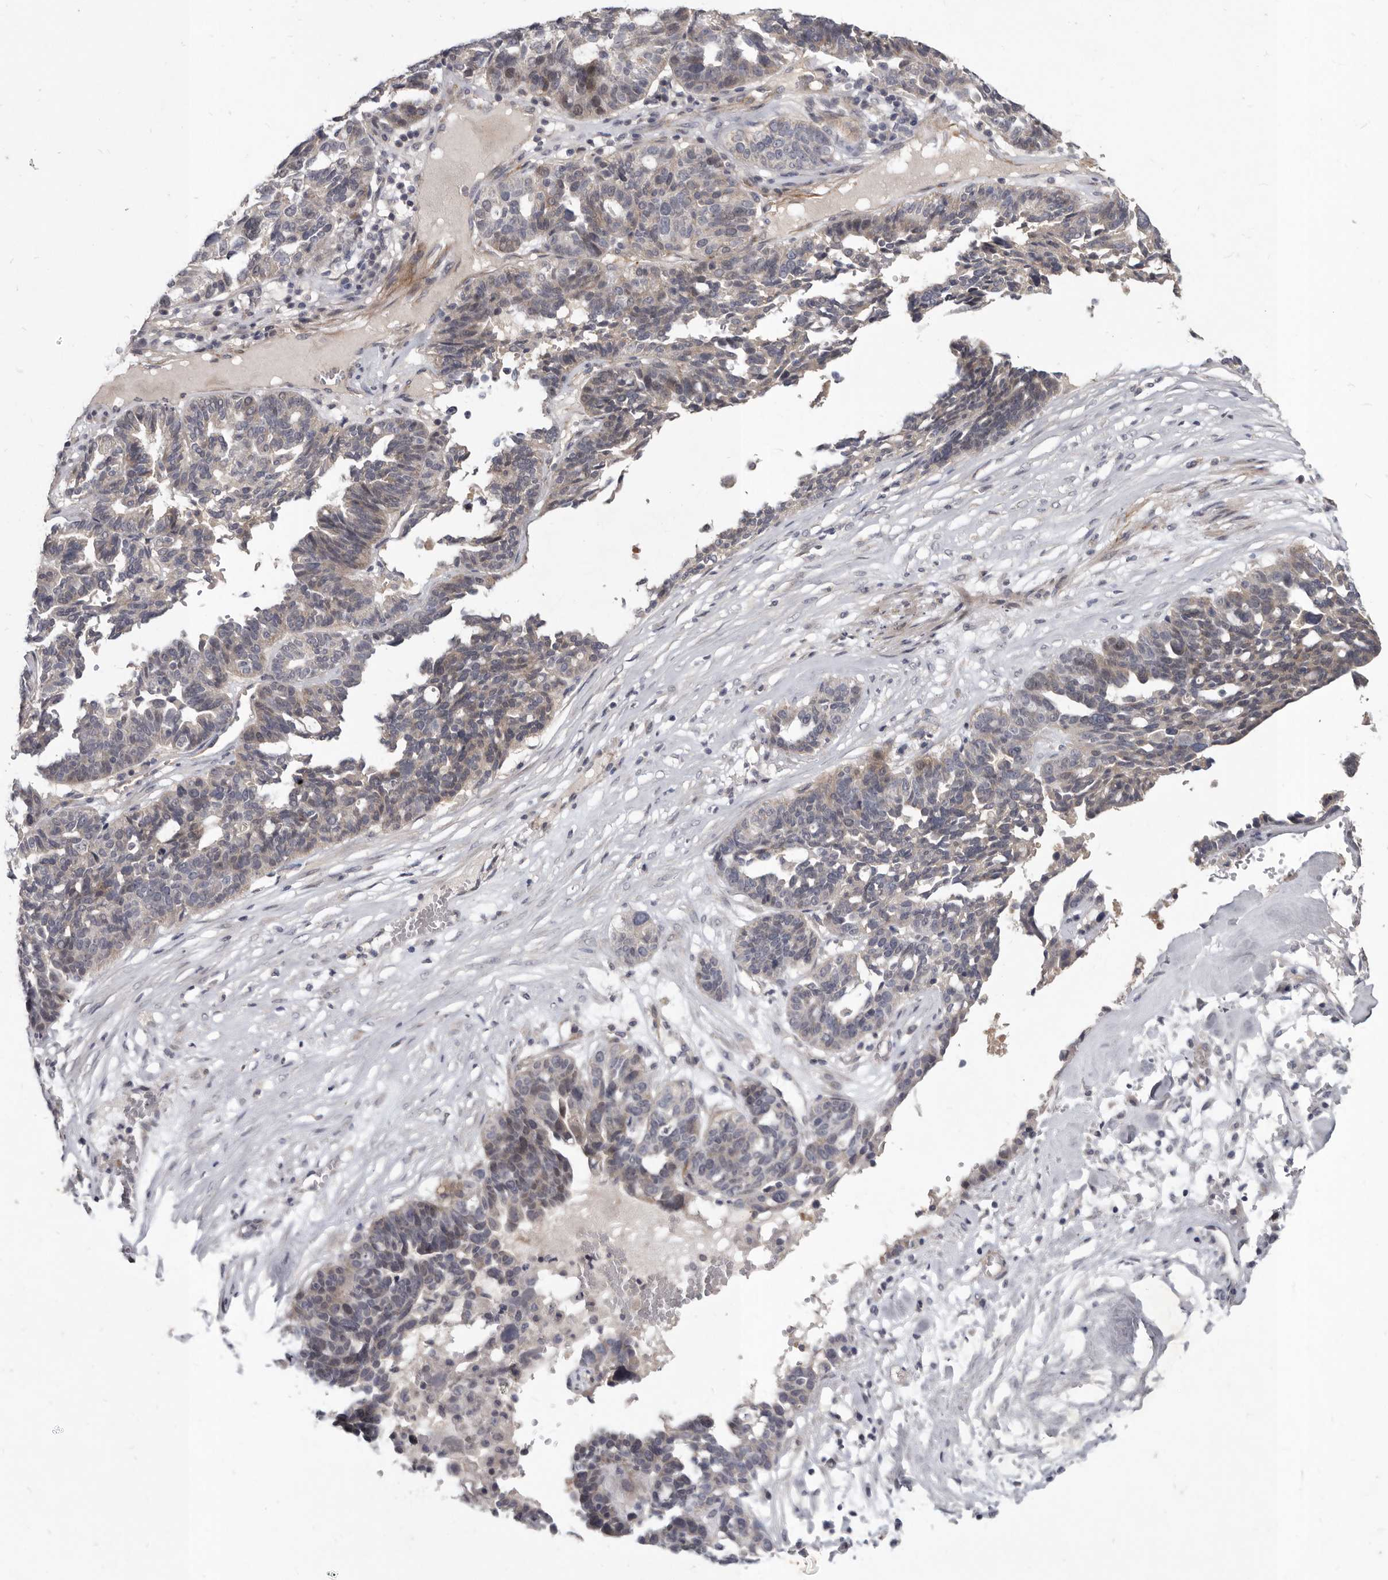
{"staining": {"intensity": "negative", "quantity": "none", "location": "none"}, "tissue": "ovarian cancer", "cell_type": "Tumor cells", "image_type": "cancer", "snomed": [{"axis": "morphology", "description": "Cystadenocarcinoma, serous, NOS"}, {"axis": "topography", "description": "Ovary"}], "caption": "The immunohistochemistry (IHC) image has no significant staining in tumor cells of ovarian cancer (serous cystadenocarcinoma) tissue. Nuclei are stained in blue.", "gene": "SLC22A1", "patient": {"sex": "female", "age": 59}}